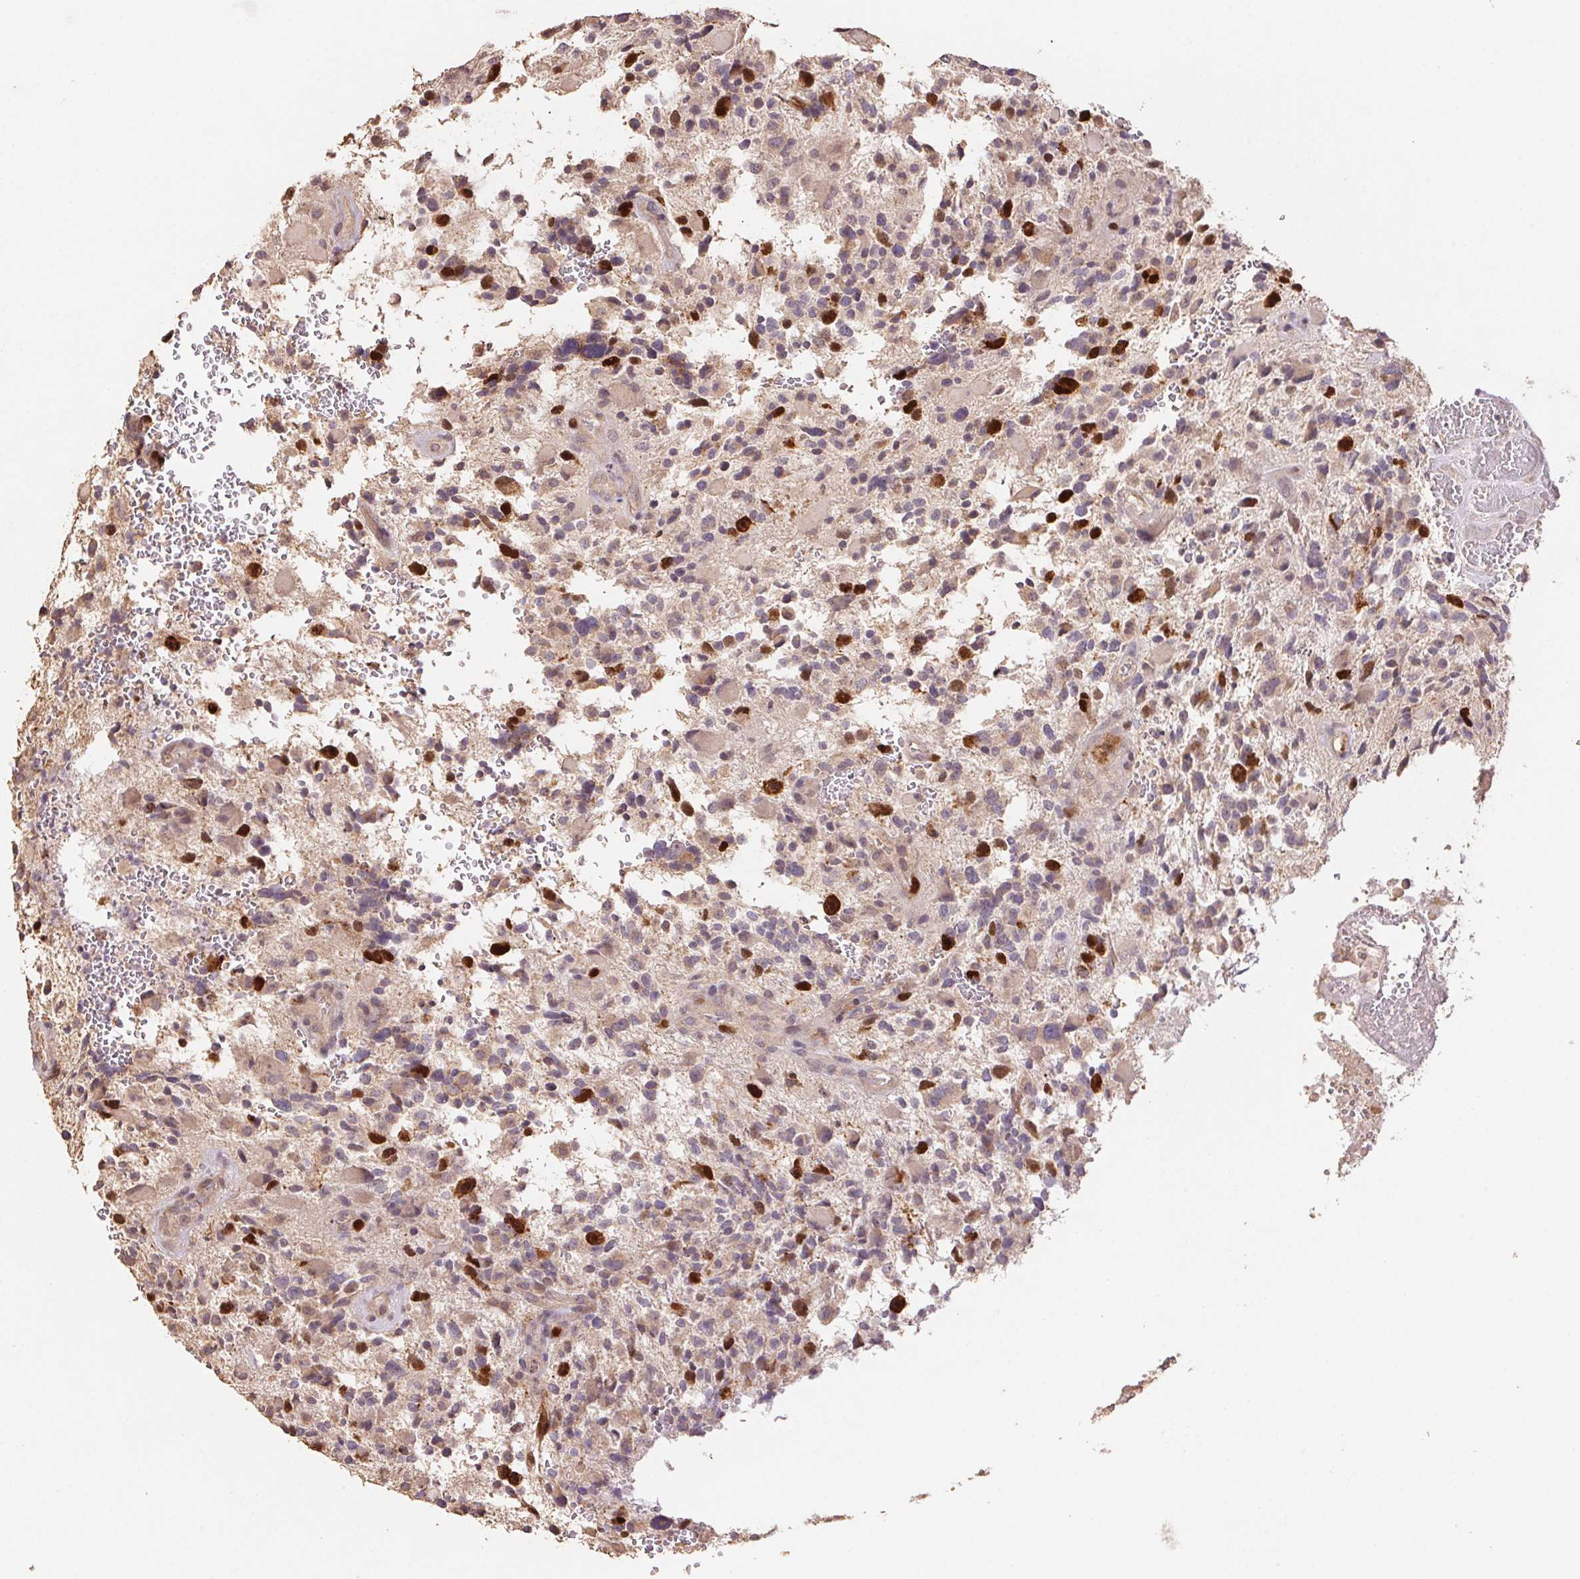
{"staining": {"intensity": "strong", "quantity": "<25%", "location": "nuclear"}, "tissue": "glioma", "cell_type": "Tumor cells", "image_type": "cancer", "snomed": [{"axis": "morphology", "description": "Glioma, malignant, High grade"}, {"axis": "topography", "description": "Brain"}], "caption": "Protein expression analysis of malignant high-grade glioma shows strong nuclear expression in about <25% of tumor cells.", "gene": "CENPF", "patient": {"sex": "female", "age": 71}}